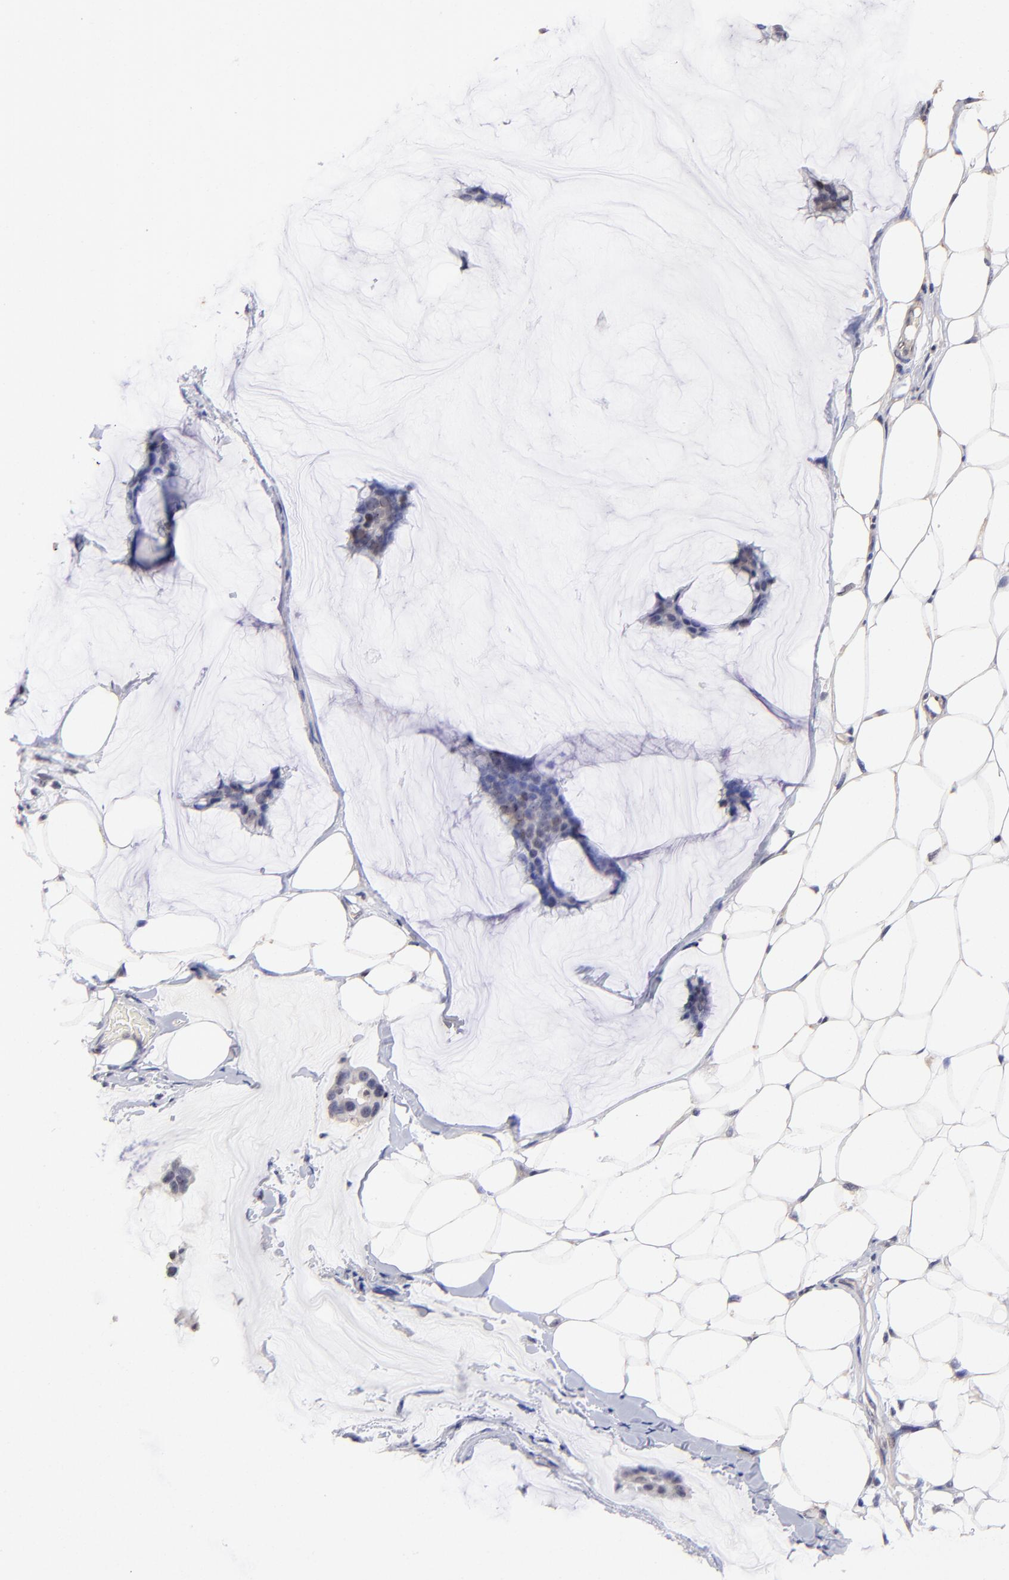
{"staining": {"intensity": "moderate", "quantity": "<25%", "location": "nuclear"}, "tissue": "breast cancer", "cell_type": "Tumor cells", "image_type": "cancer", "snomed": [{"axis": "morphology", "description": "Duct carcinoma"}, {"axis": "topography", "description": "Breast"}], "caption": "A histopathology image of breast infiltrating ductal carcinoma stained for a protein displays moderate nuclear brown staining in tumor cells.", "gene": "DNMT1", "patient": {"sex": "female", "age": 93}}